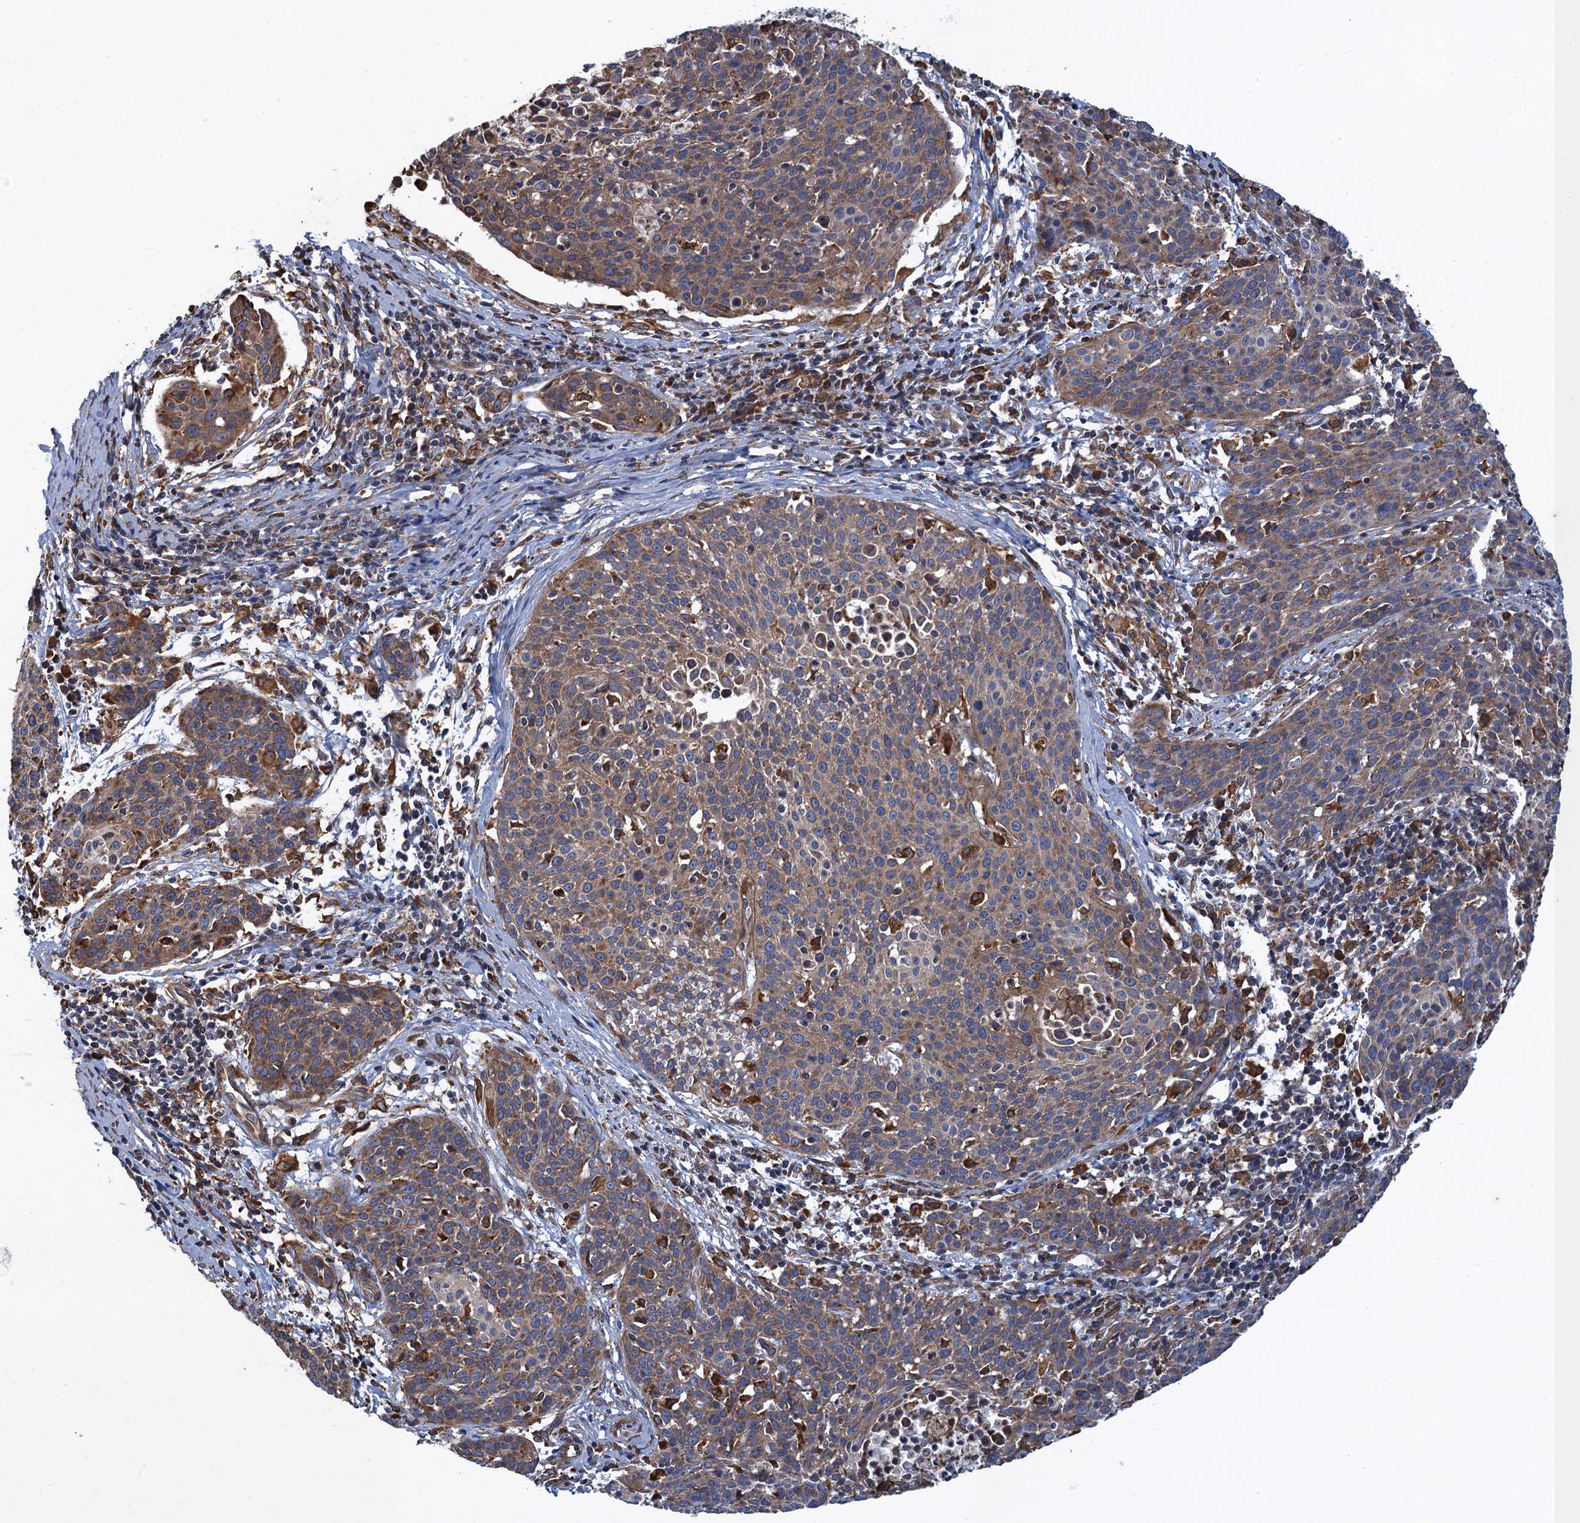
{"staining": {"intensity": "weak", "quantity": ">75%", "location": "cytoplasmic/membranous"}, "tissue": "cervical cancer", "cell_type": "Tumor cells", "image_type": "cancer", "snomed": [{"axis": "morphology", "description": "Squamous cell carcinoma, NOS"}, {"axis": "topography", "description": "Cervix"}], "caption": "Protein analysis of squamous cell carcinoma (cervical) tissue exhibits weak cytoplasmic/membranous positivity in about >75% of tumor cells.", "gene": "ARMC5", "patient": {"sex": "female", "age": 38}}